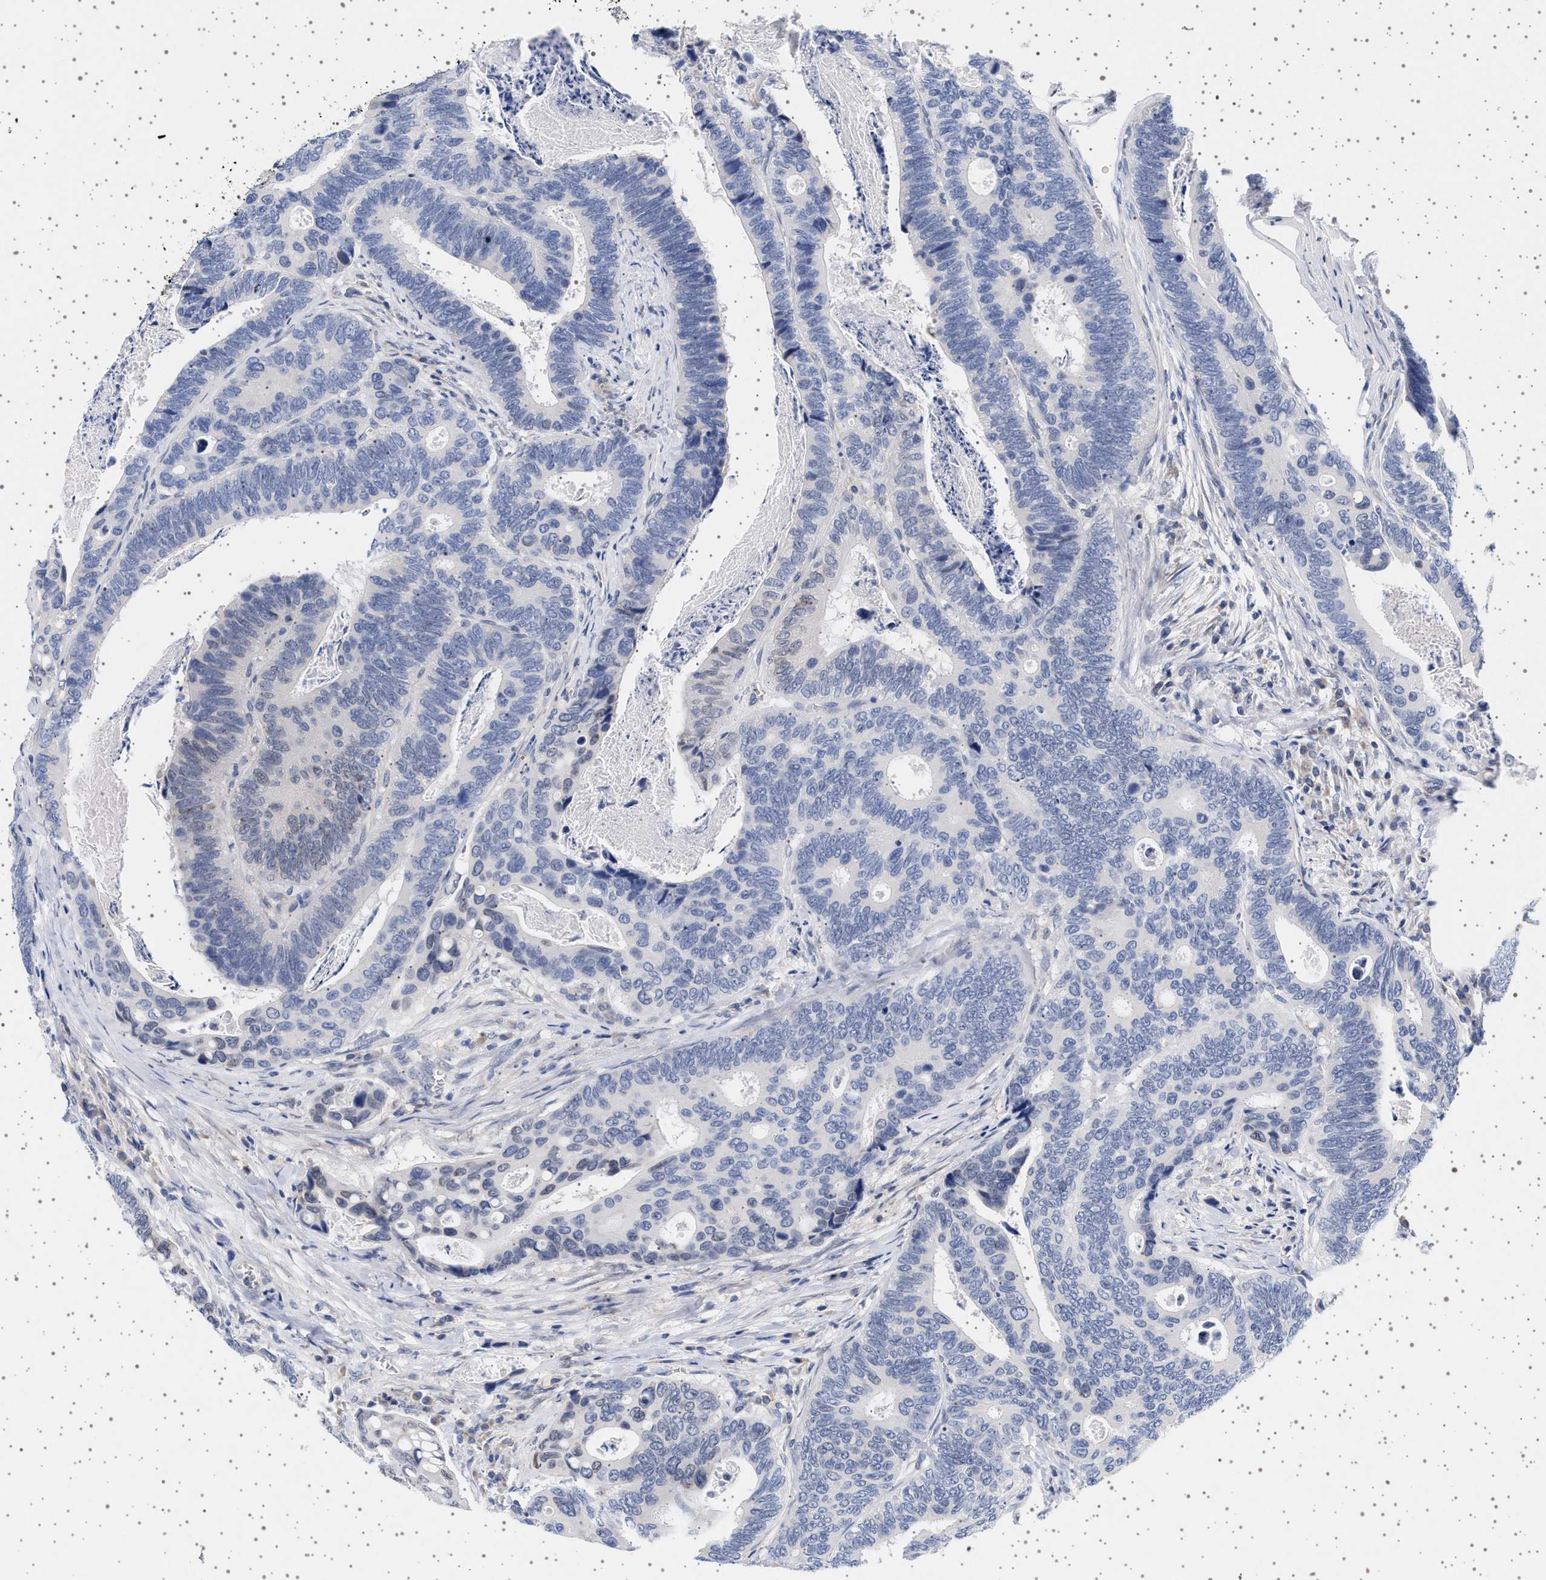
{"staining": {"intensity": "negative", "quantity": "none", "location": "none"}, "tissue": "colorectal cancer", "cell_type": "Tumor cells", "image_type": "cancer", "snomed": [{"axis": "morphology", "description": "Inflammation, NOS"}, {"axis": "morphology", "description": "Adenocarcinoma, NOS"}, {"axis": "topography", "description": "Colon"}], "caption": "Colorectal adenocarcinoma stained for a protein using immunohistochemistry (IHC) reveals no positivity tumor cells.", "gene": "TRMT10B", "patient": {"sex": "male", "age": 72}}